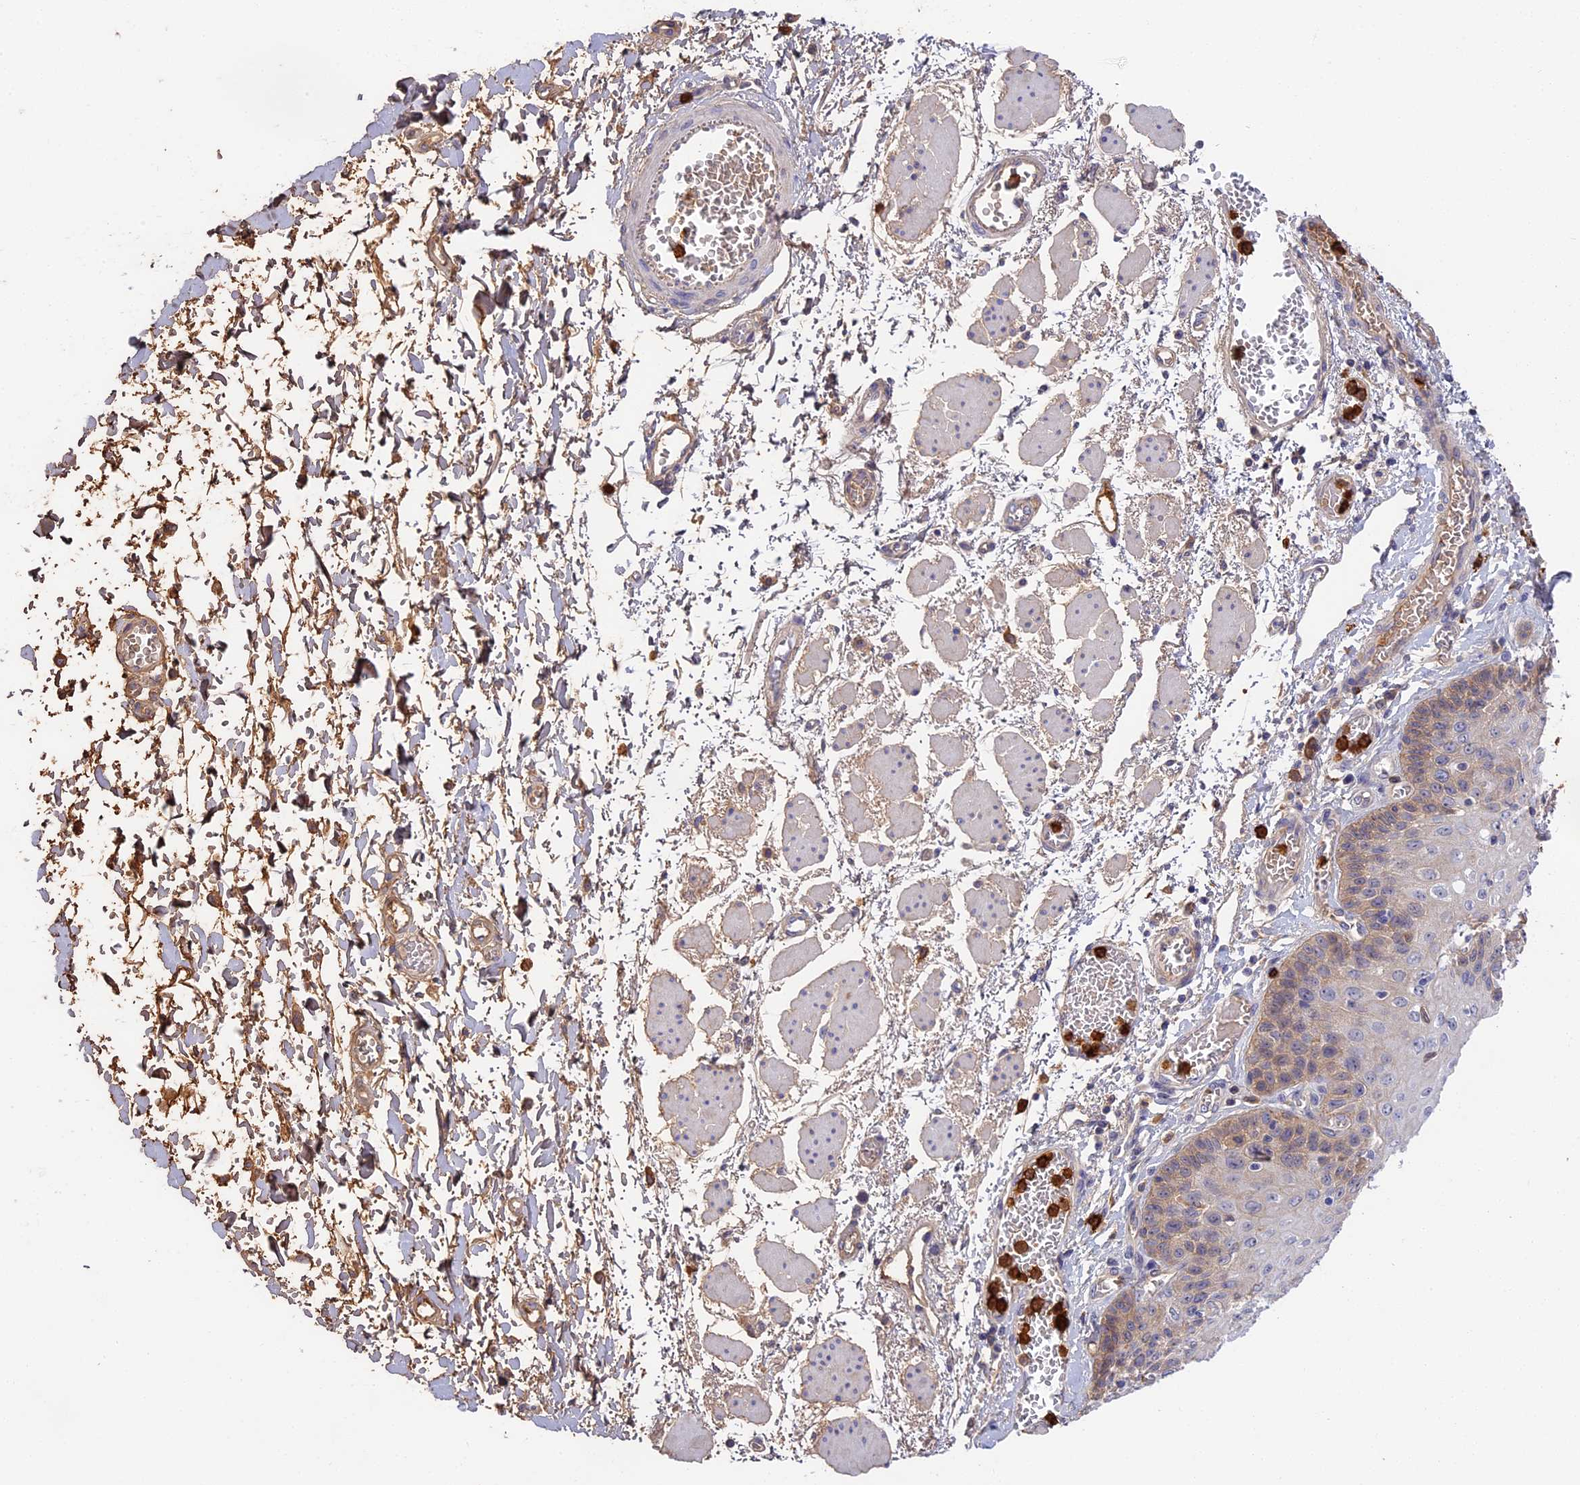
{"staining": {"intensity": "moderate", "quantity": "25%-75%", "location": "cytoplasmic/membranous"}, "tissue": "esophagus", "cell_type": "Squamous epithelial cells", "image_type": "normal", "snomed": [{"axis": "morphology", "description": "Normal tissue, NOS"}, {"axis": "topography", "description": "Esophagus"}], "caption": "The micrograph exhibits staining of normal esophagus, revealing moderate cytoplasmic/membranous protein positivity (brown color) within squamous epithelial cells. The staining was performed using DAB (3,3'-diaminobenzidine), with brown indicating positive protein expression. Nuclei are stained blue with hematoxylin.", "gene": "ADGRD1", "patient": {"sex": "male", "age": 81}}